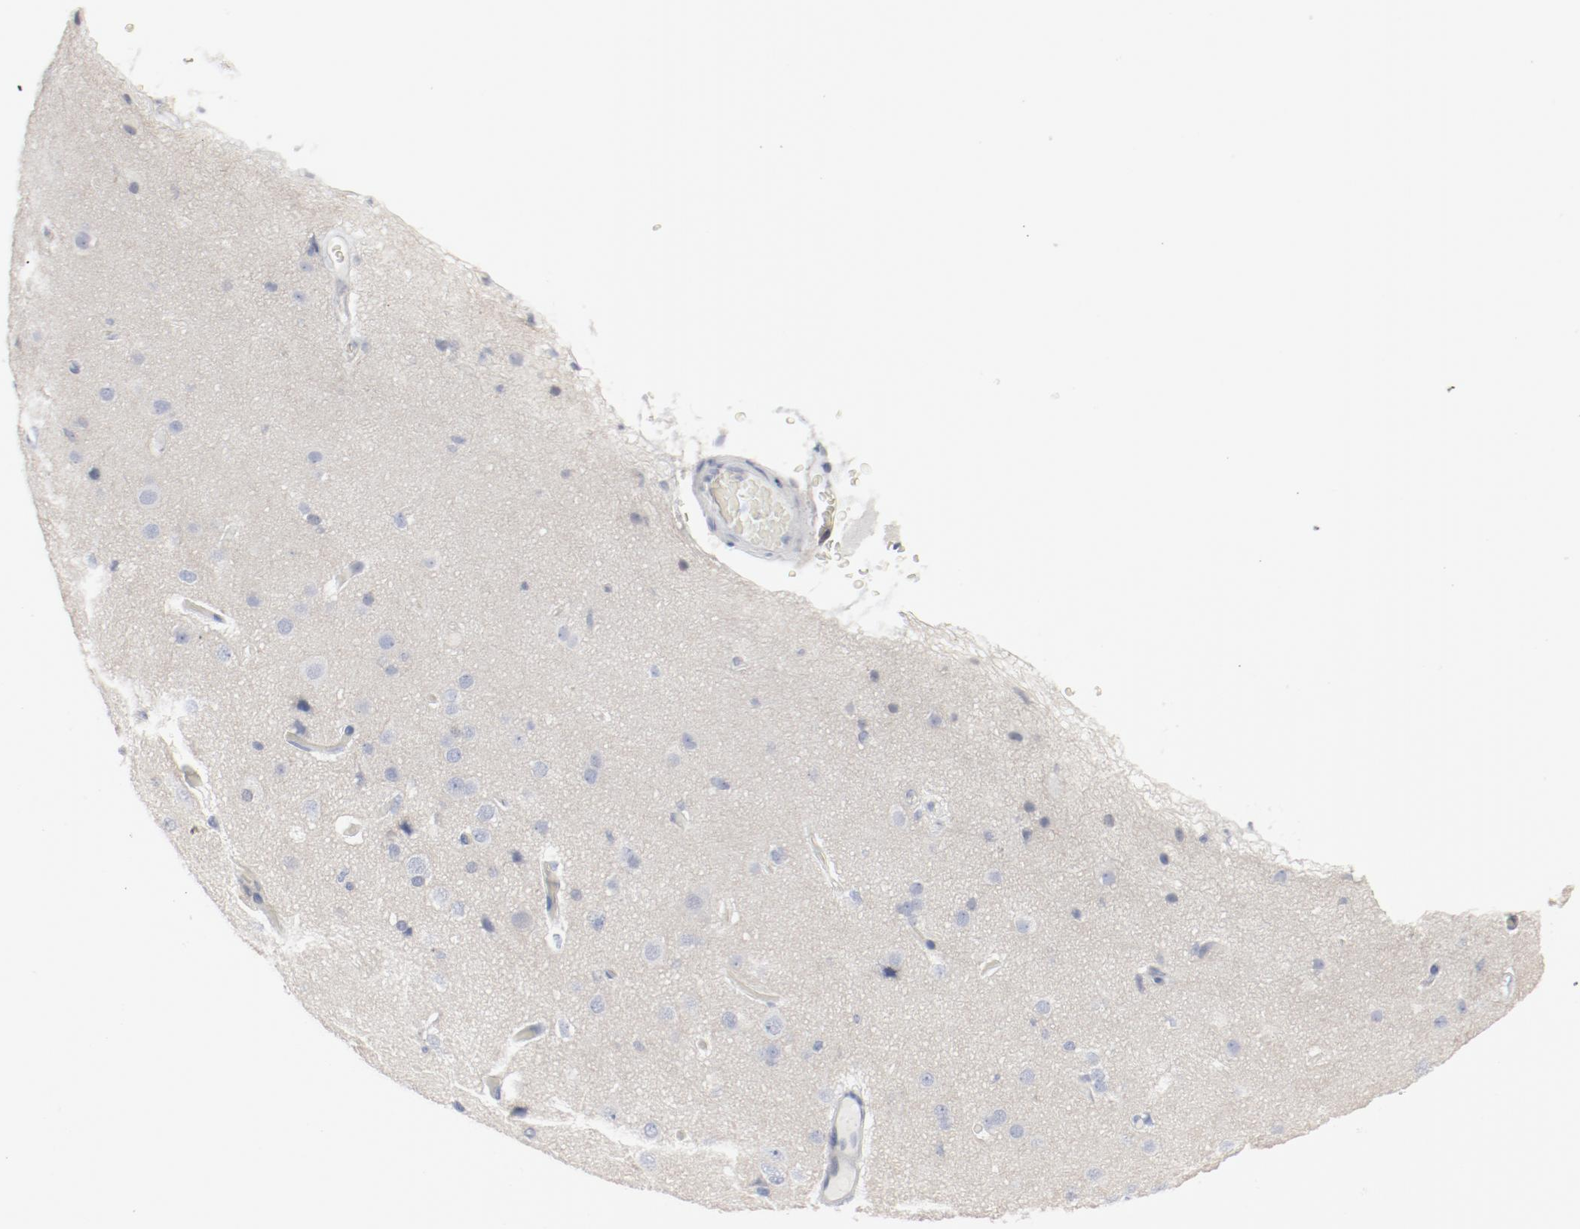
{"staining": {"intensity": "negative", "quantity": "none", "location": "none"}, "tissue": "cerebral cortex", "cell_type": "Endothelial cells", "image_type": "normal", "snomed": [{"axis": "morphology", "description": "Normal tissue, NOS"}, {"axis": "morphology", "description": "Glioma, malignant, High grade"}, {"axis": "topography", "description": "Cerebral cortex"}], "caption": "Micrograph shows no protein staining in endothelial cells of unremarkable cerebral cortex.", "gene": "CDK1", "patient": {"sex": "male", "age": 77}}